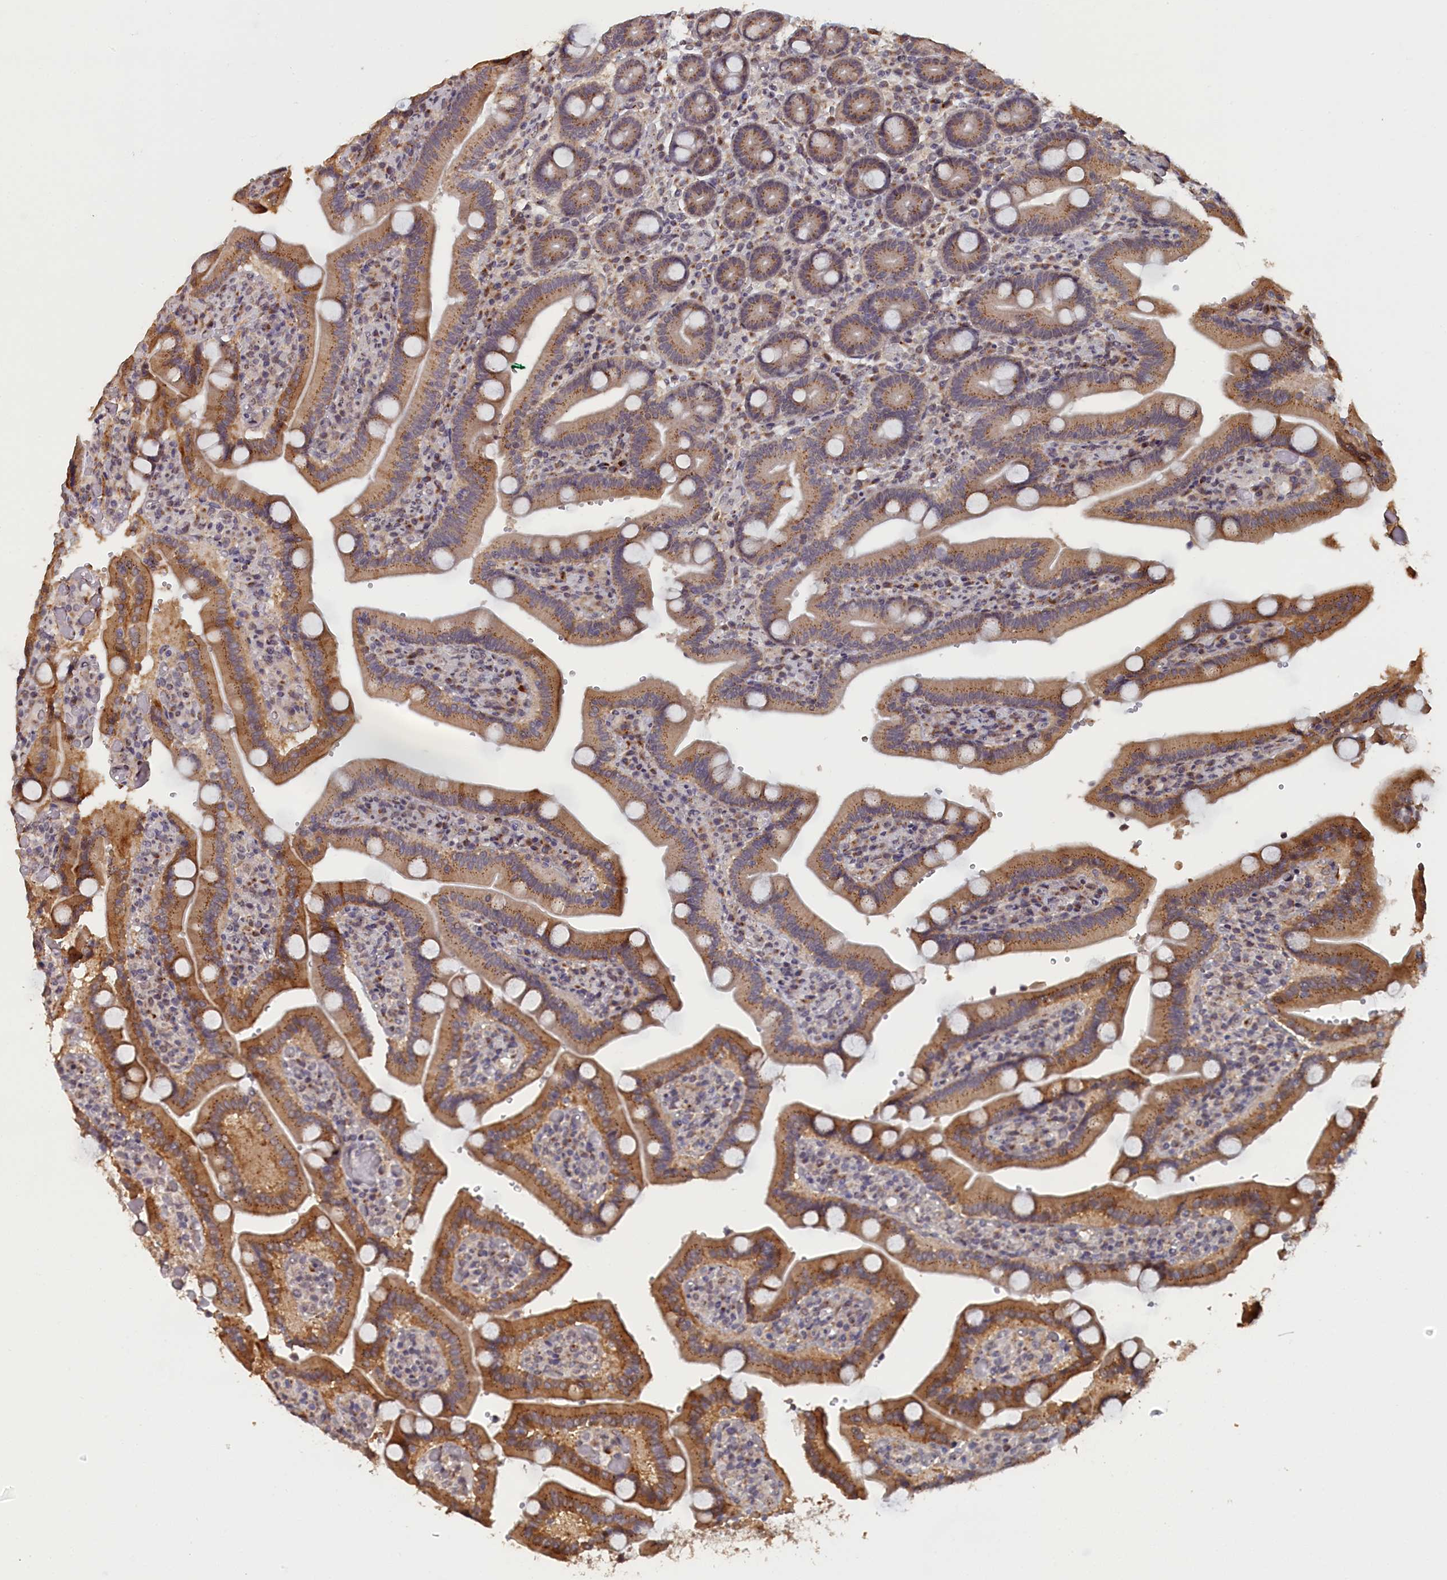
{"staining": {"intensity": "moderate", "quantity": ">75%", "location": "cytoplasmic/membranous"}, "tissue": "duodenum", "cell_type": "Glandular cells", "image_type": "normal", "snomed": [{"axis": "morphology", "description": "Normal tissue, NOS"}, {"axis": "topography", "description": "Duodenum"}], "caption": "Duodenum was stained to show a protein in brown. There is medium levels of moderate cytoplasmic/membranous expression in about >75% of glandular cells. (brown staining indicates protein expression, while blue staining denotes nuclei).", "gene": "PIGQ", "patient": {"sex": "female", "age": 62}}